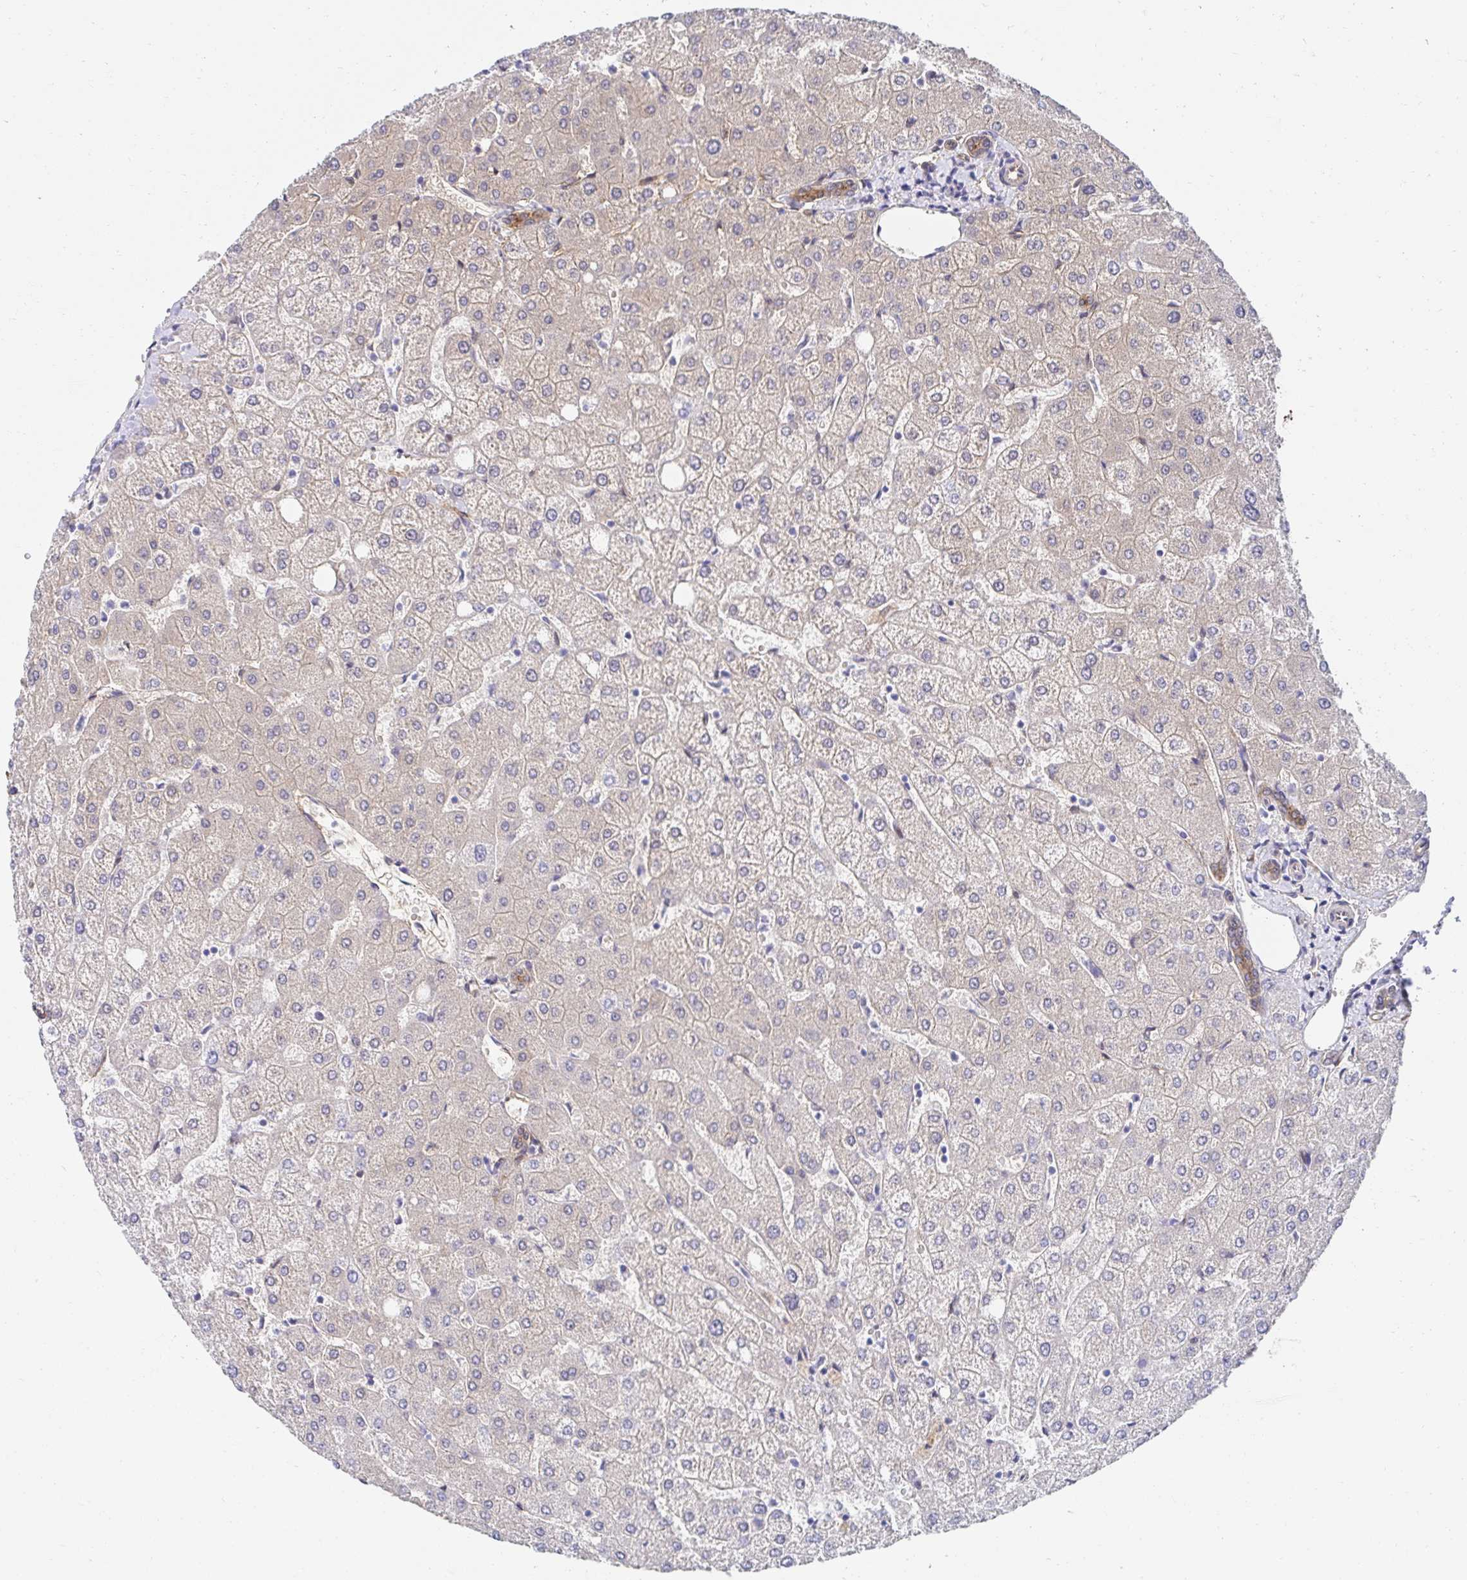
{"staining": {"intensity": "moderate", "quantity": ">75%", "location": "cytoplasmic/membranous"}, "tissue": "liver", "cell_type": "Cholangiocytes", "image_type": "normal", "snomed": [{"axis": "morphology", "description": "Normal tissue, NOS"}, {"axis": "topography", "description": "Liver"}], "caption": "Protein expression by immunohistochemistry reveals moderate cytoplasmic/membranous positivity in approximately >75% of cholangiocytes in normal liver.", "gene": "CTTN", "patient": {"sex": "female", "age": 54}}